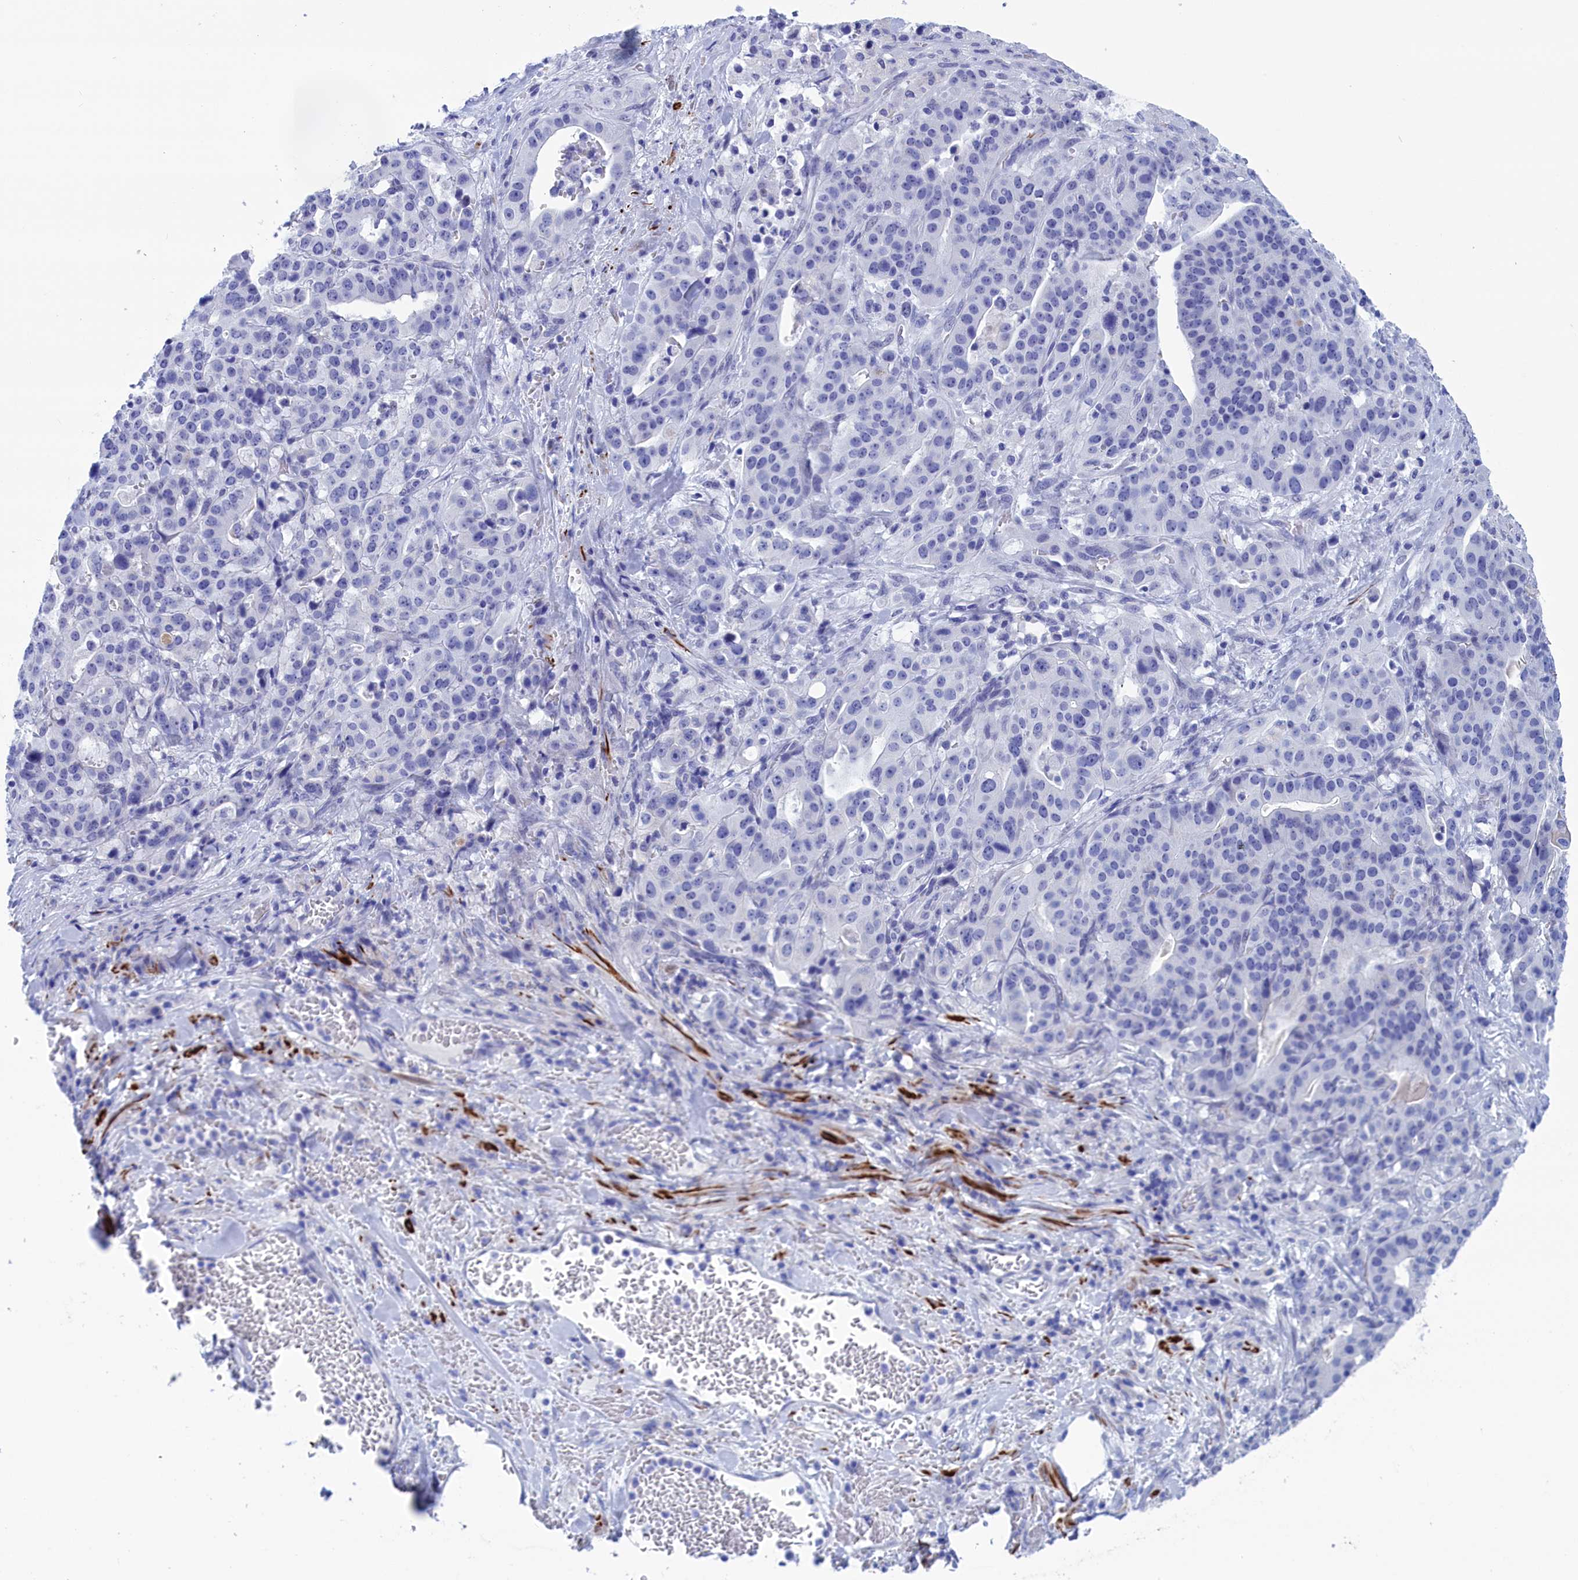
{"staining": {"intensity": "negative", "quantity": "none", "location": "none"}, "tissue": "stomach cancer", "cell_type": "Tumor cells", "image_type": "cancer", "snomed": [{"axis": "morphology", "description": "Adenocarcinoma, NOS"}, {"axis": "topography", "description": "Stomach"}], "caption": "Stomach cancer (adenocarcinoma) was stained to show a protein in brown. There is no significant expression in tumor cells. (Stains: DAB IHC with hematoxylin counter stain, Microscopy: brightfield microscopy at high magnification).", "gene": "WDR83", "patient": {"sex": "male", "age": 48}}